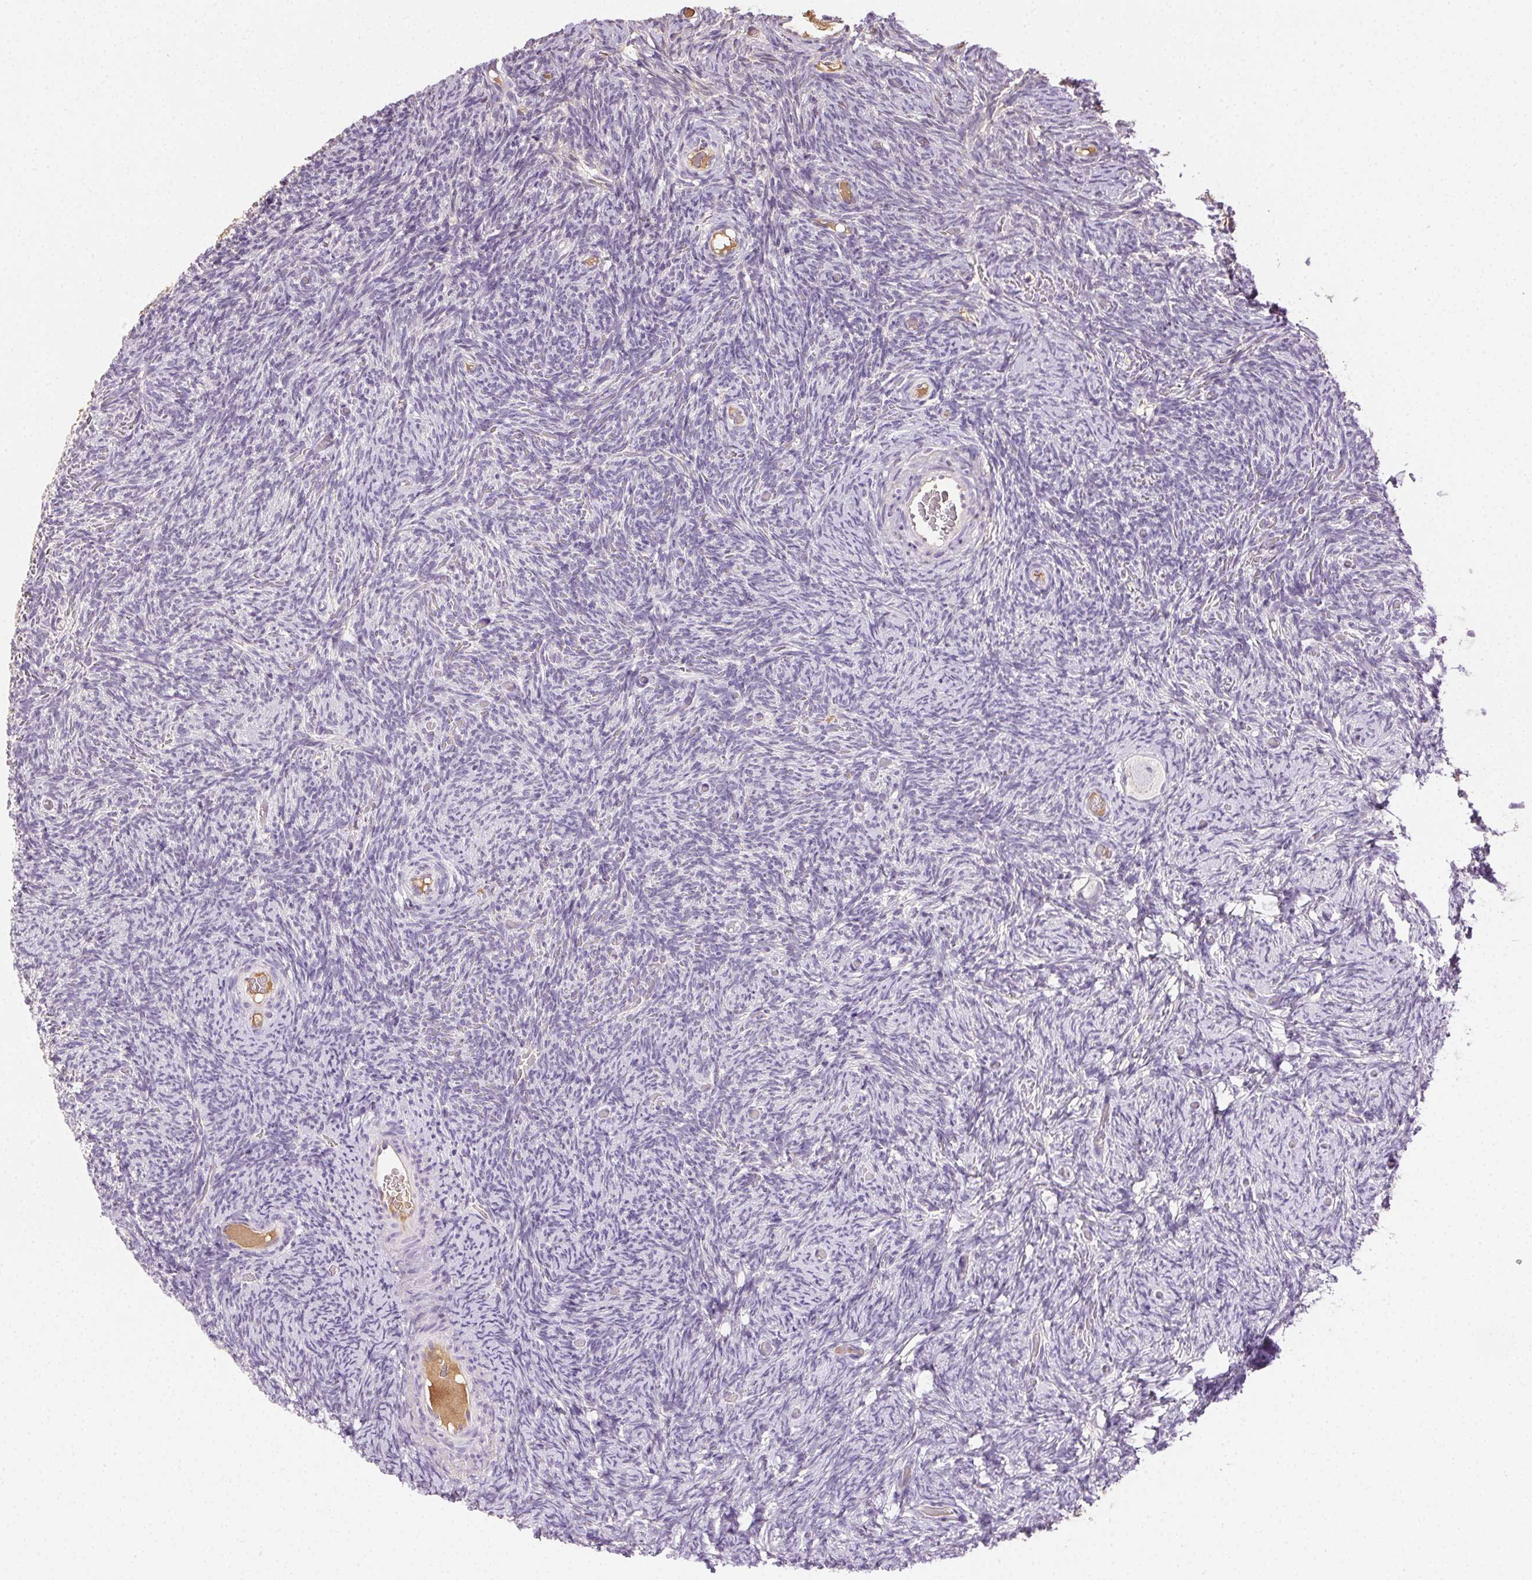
{"staining": {"intensity": "negative", "quantity": "none", "location": "none"}, "tissue": "ovary", "cell_type": "Follicle cells", "image_type": "normal", "snomed": [{"axis": "morphology", "description": "Normal tissue, NOS"}, {"axis": "topography", "description": "Ovary"}], "caption": "DAB immunohistochemical staining of unremarkable human ovary demonstrates no significant expression in follicle cells. (Immunohistochemistry (ihc), brightfield microscopy, high magnification).", "gene": "BPIFB2", "patient": {"sex": "female", "age": 34}}